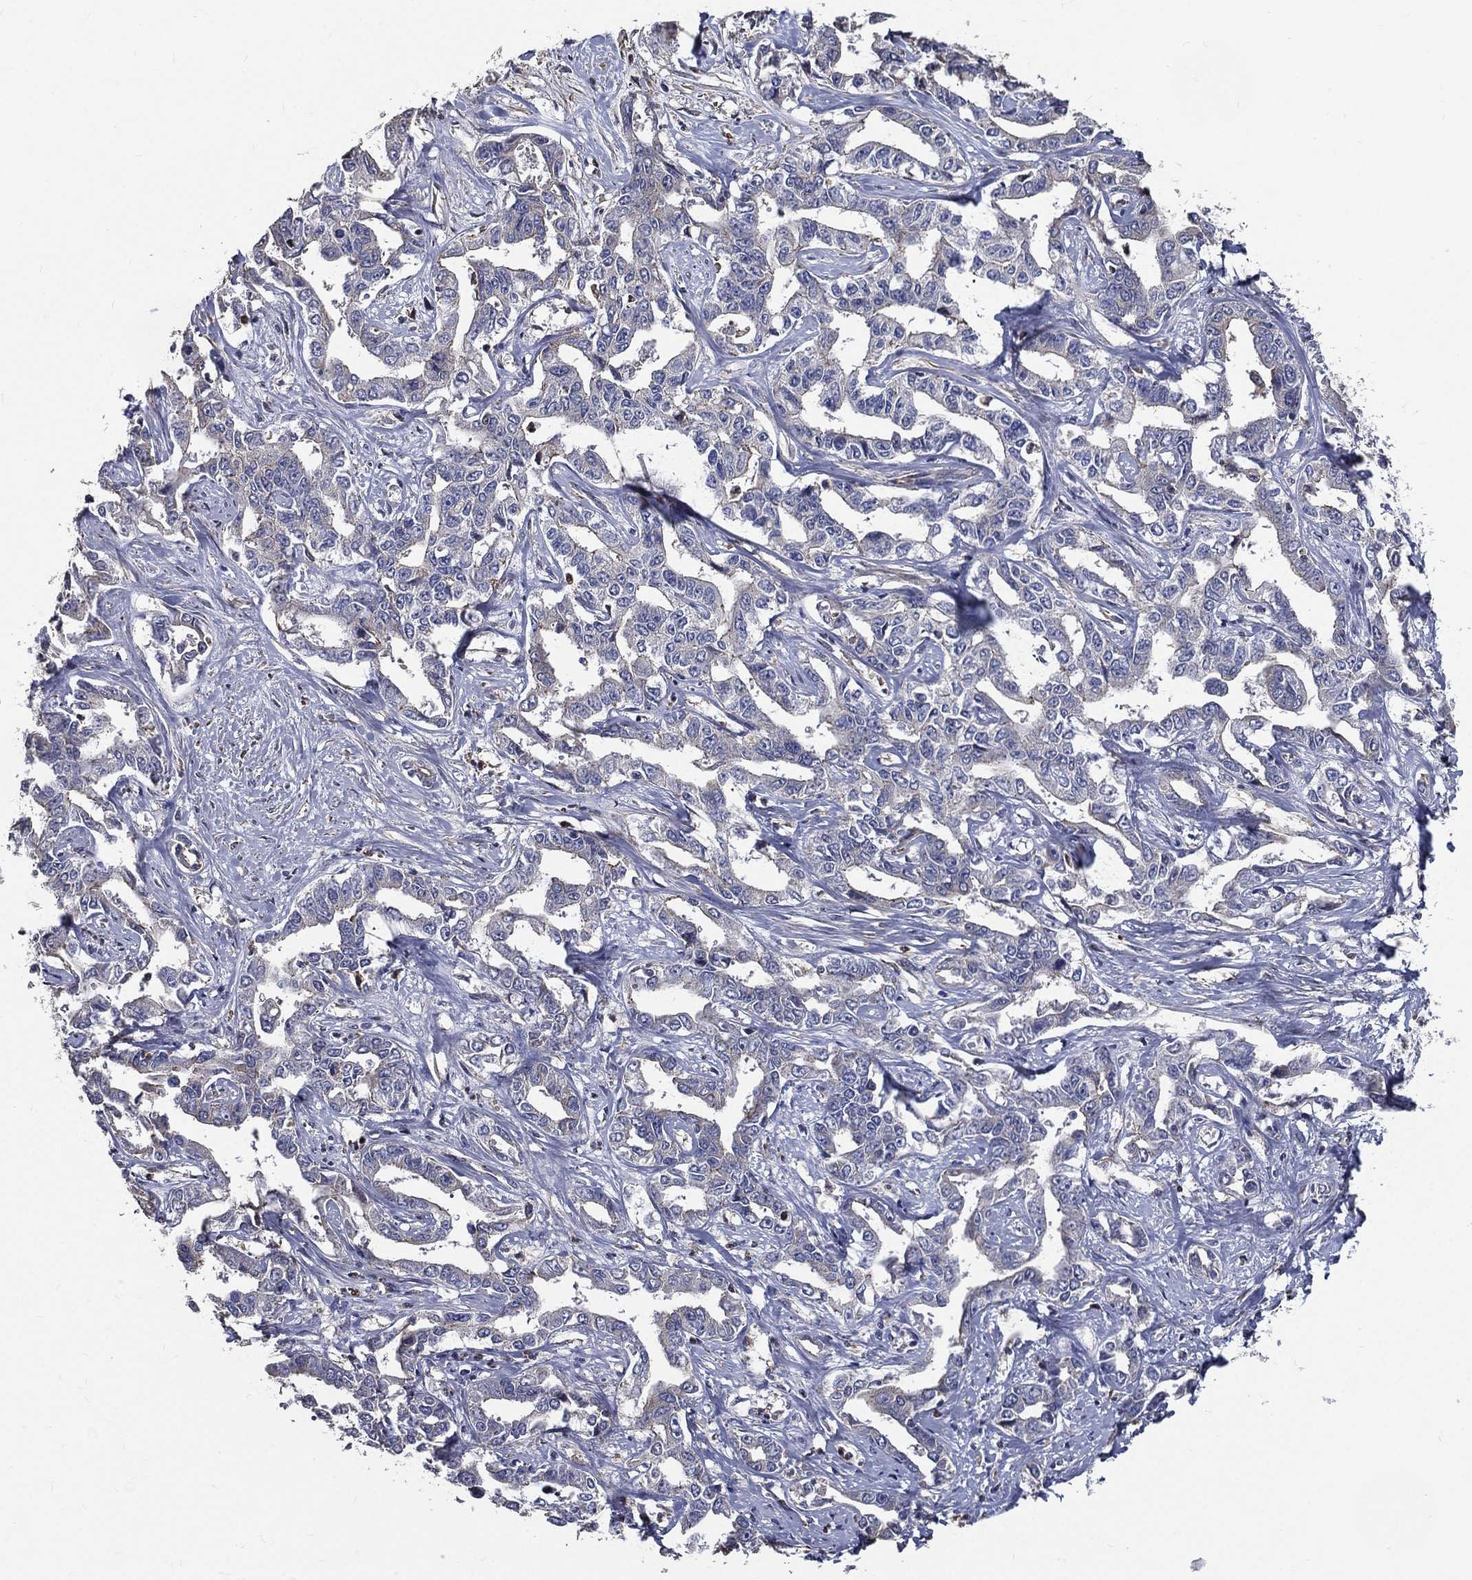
{"staining": {"intensity": "negative", "quantity": "none", "location": "none"}, "tissue": "liver cancer", "cell_type": "Tumor cells", "image_type": "cancer", "snomed": [{"axis": "morphology", "description": "Cholangiocarcinoma"}, {"axis": "topography", "description": "Liver"}], "caption": "Liver cancer was stained to show a protein in brown. There is no significant staining in tumor cells.", "gene": "SERPINB2", "patient": {"sex": "male", "age": 59}}